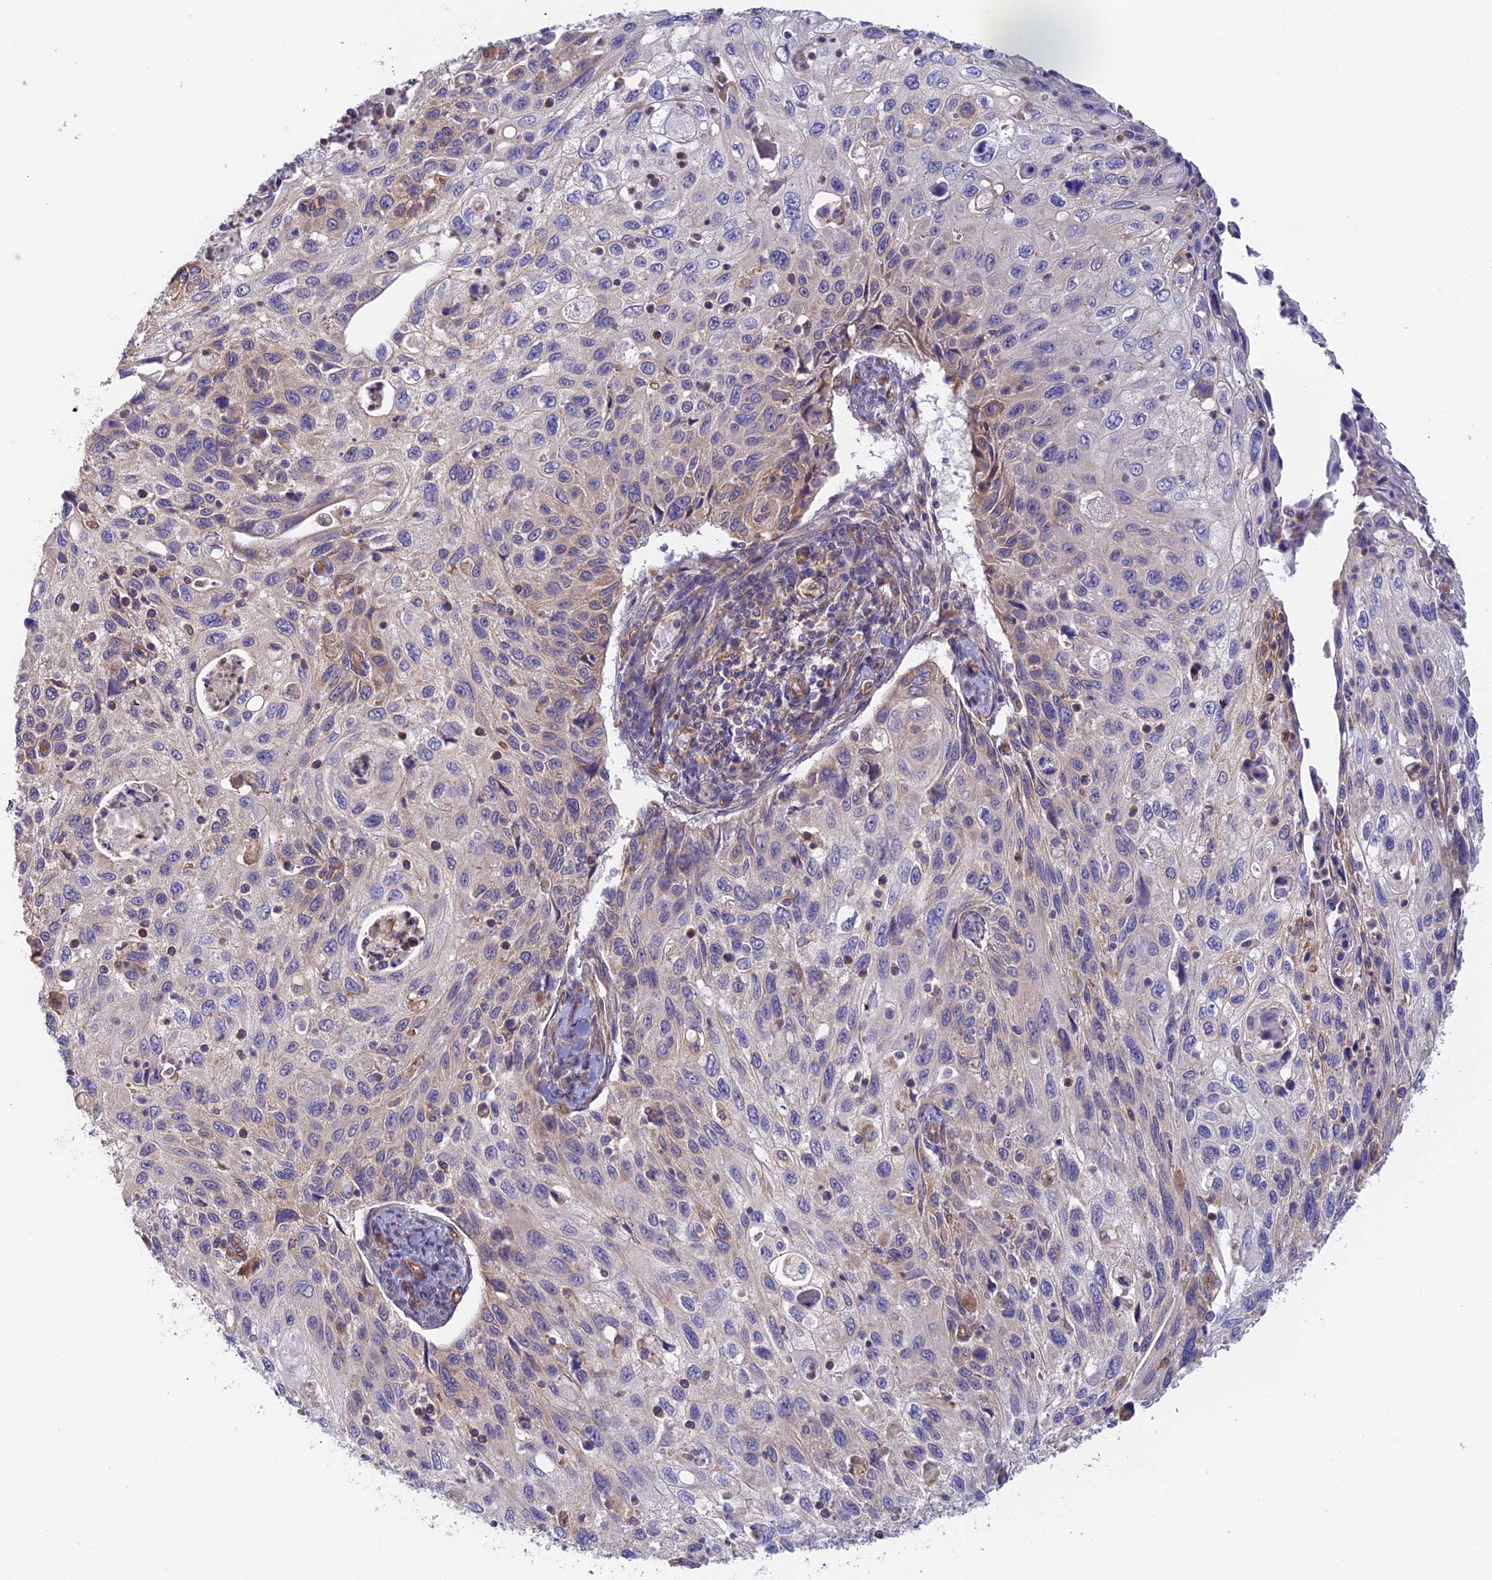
{"staining": {"intensity": "weak", "quantity": "<25%", "location": "cytoplasmic/membranous"}, "tissue": "cervical cancer", "cell_type": "Tumor cells", "image_type": "cancer", "snomed": [{"axis": "morphology", "description": "Squamous cell carcinoma, NOS"}, {"axis": "topography", "description": "Cervix"}], "caption": "IHC micrograph of cervical squamous cell carcinoma stained for a protein (brown), which demonstrates no staining in tumor cells.", "gene": "MYO9A", "patient": {"sex": "female", "age": 70}}